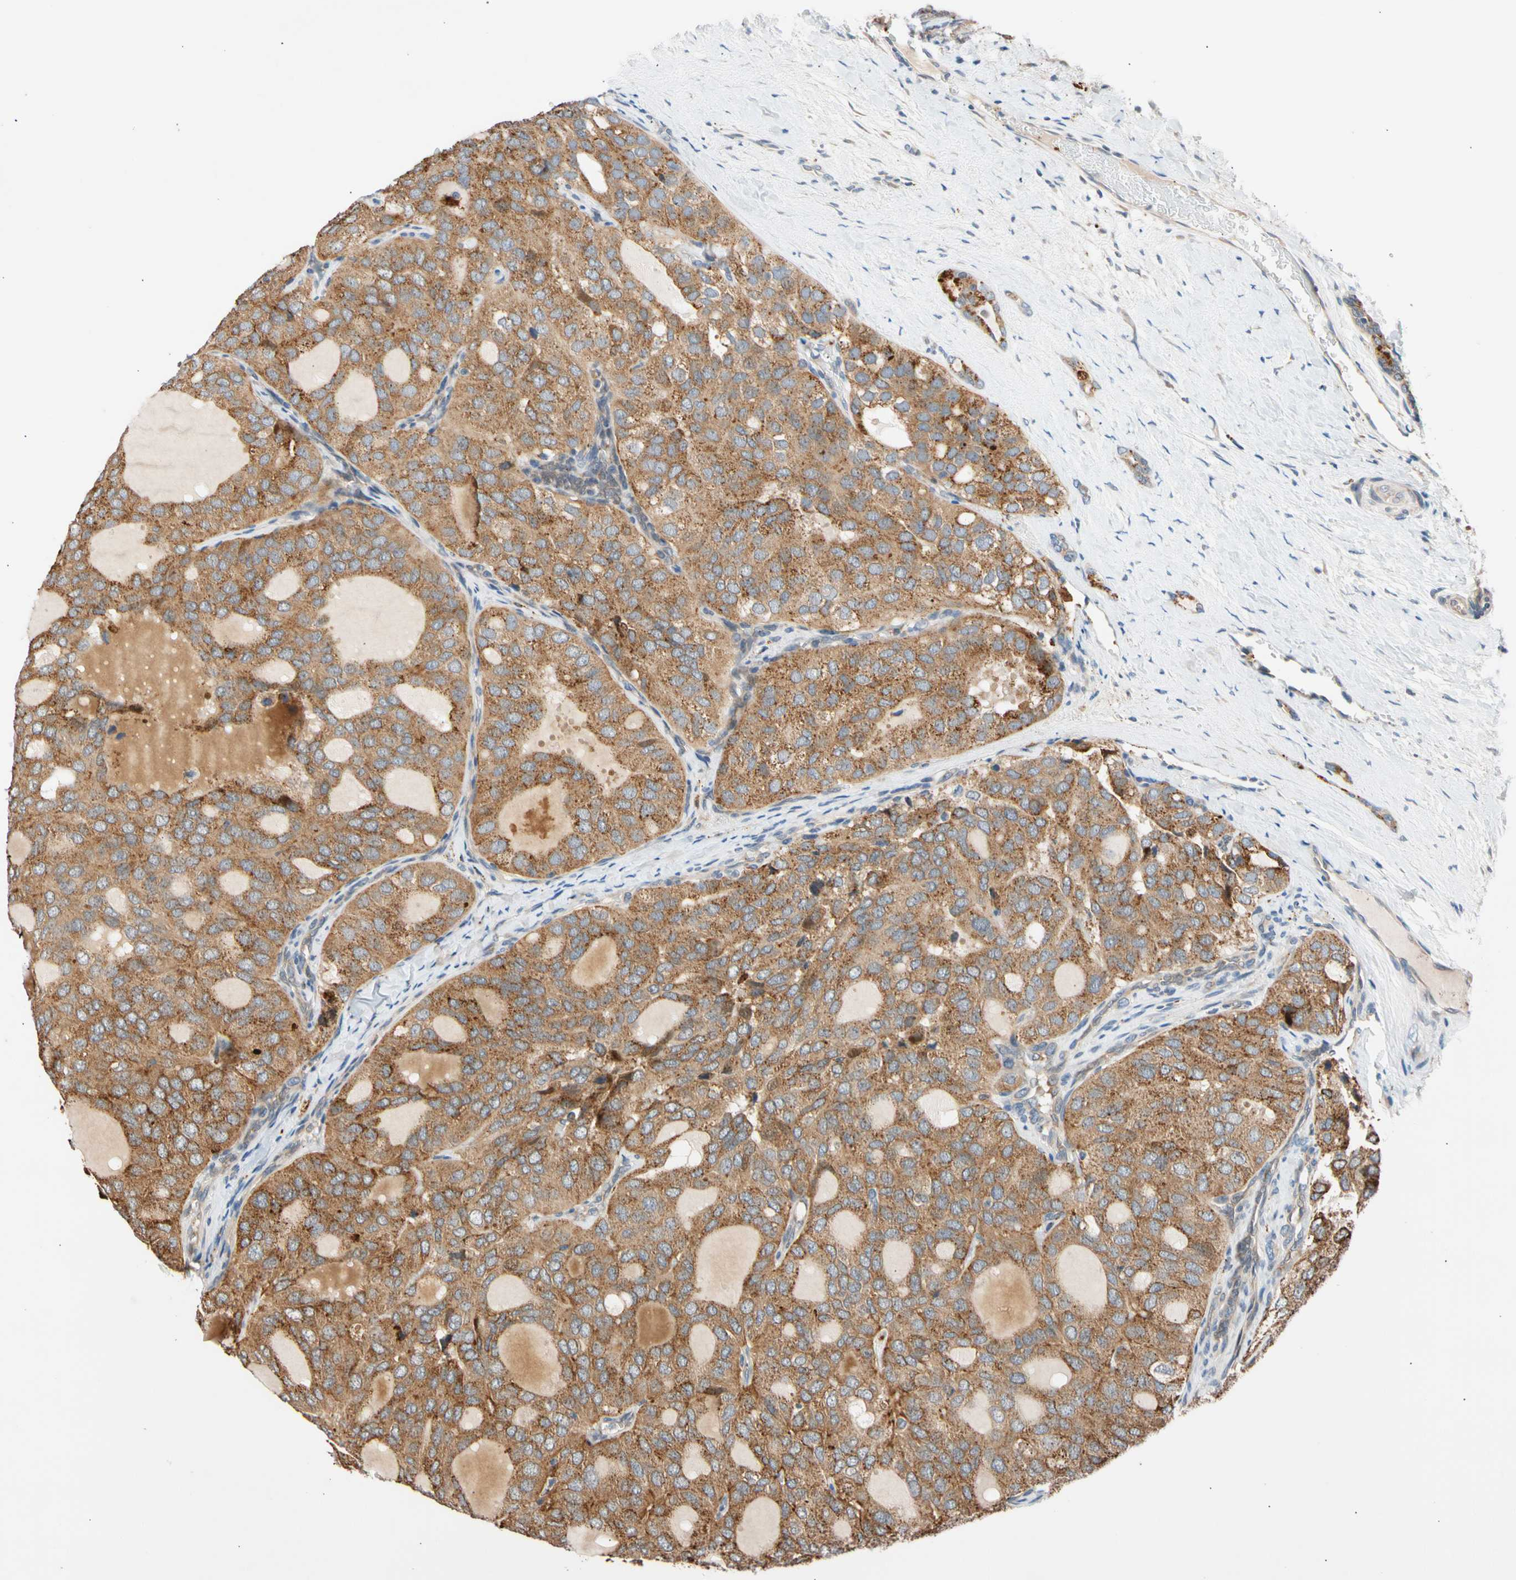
{"staining": {"intensity": "strong", "quantity": ">75%", "location": "cytoplasmic/membranous"}, "tissue": "thyroid cancer", "cell_type": "Tumor cells", "image_type": "cancer", "snomed": [{"axis": "morphology", "description": "Follicular adenoma carcinoma, NOS"}, {"axis": "topography", "description": "Thyroid gland"}], "caption": "Immunohistochemistry (IHC) photomicrograph of neoplastic tissue: human thyroid cancer (follicular adenoma carcinoma) stained using immunohistochemistry (IHC) demonstrates high levels of strong protein expression localized specifically in the cytoplasmic/membranous of tumor cells, appearing as a cytoplasmic/membranous brown color.", "gene": "CNST", "patient": {"sex": "male", "age": 75}}